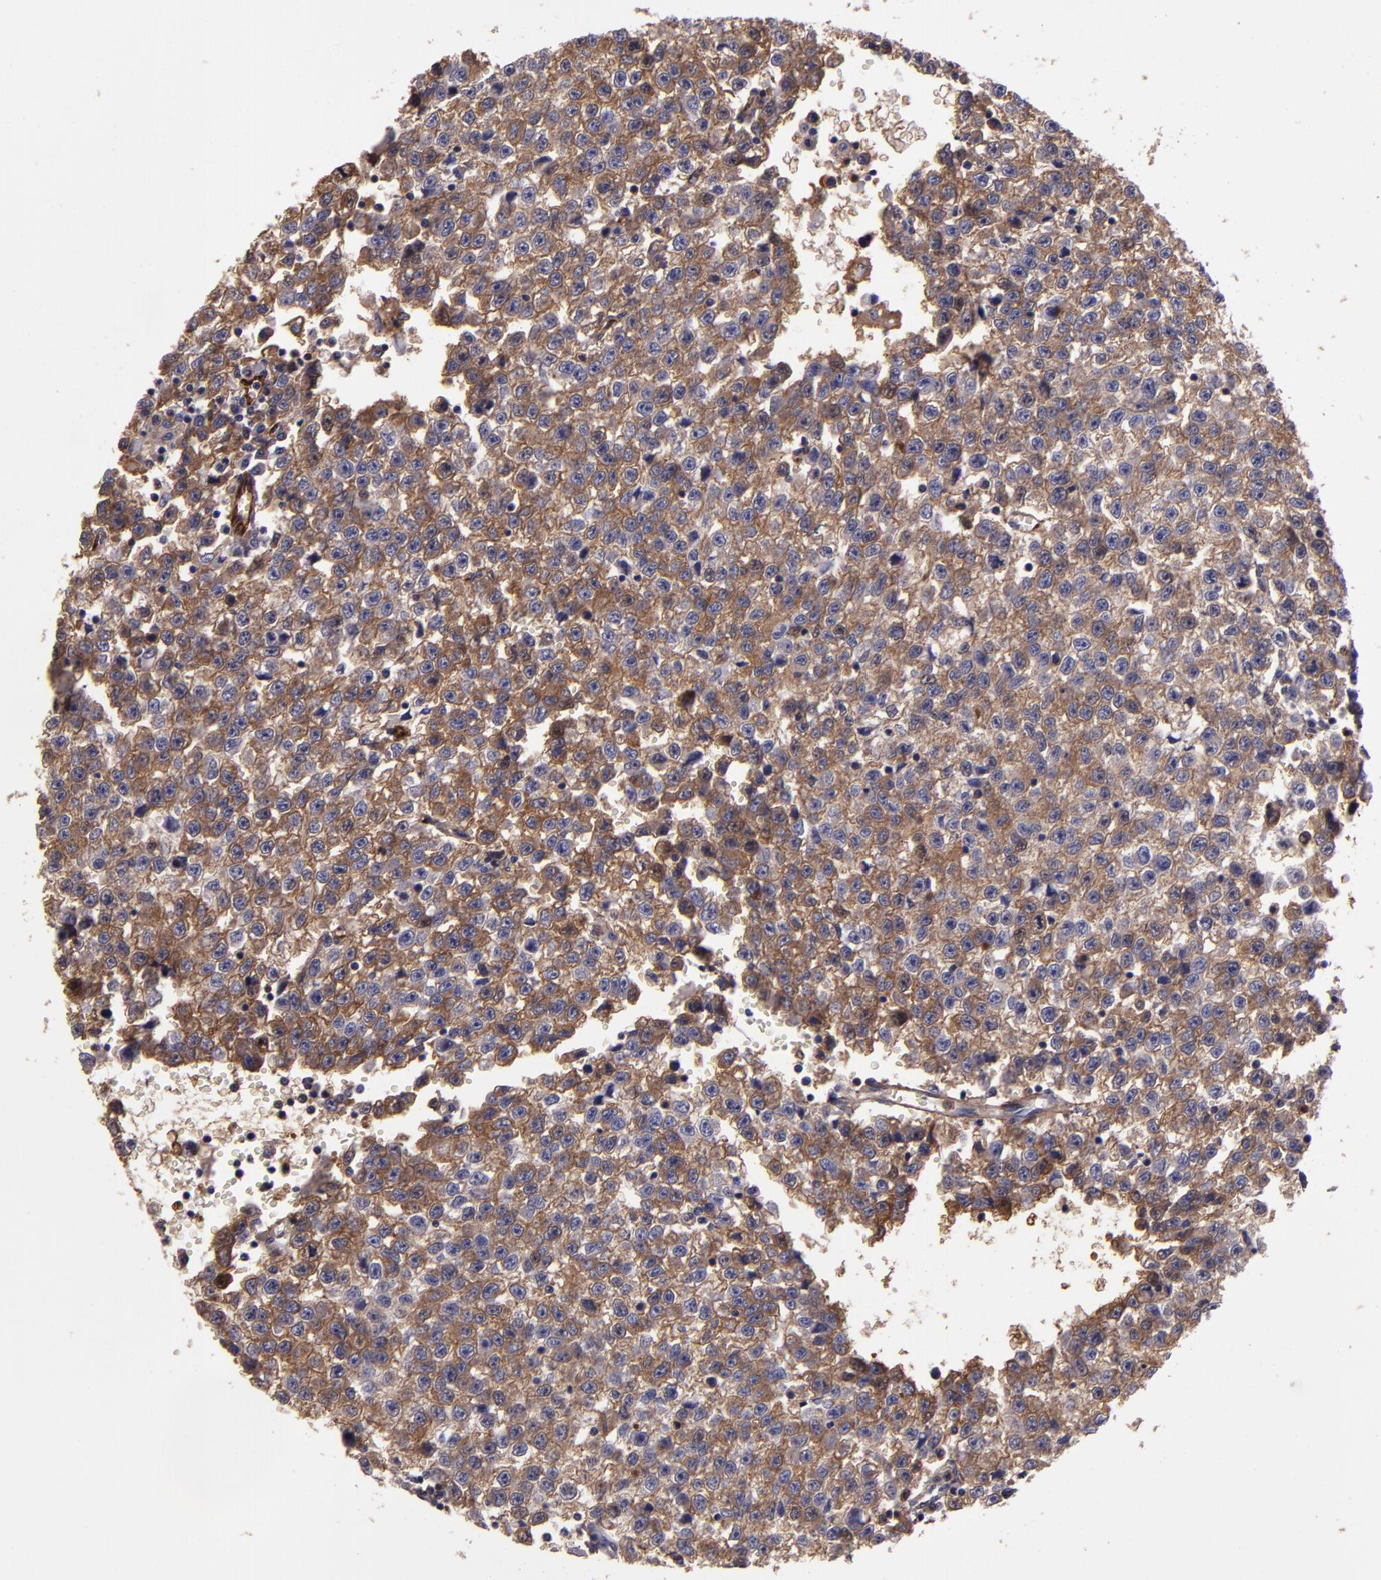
{"staining": {"intensity": "weak", "quantity": ">75%", "location": "cytoplasmic/membranous"}, "tissue": "testis cancer", "cell_type": "Tumor cells", "image_type": "cancer", "snomed": [{"axis": "morphology", "description": "Seminoma, NOS"}, {"axis": "topography", "description": "Testis"}], "caption": "Testis seminoma stained for a protein (brown) reveals weak cytoplasmic/membranous positive positivity in approximately >75% of tumor cells.", "gene": "A2M", "patient": {"sex": "male", "age": 35}}